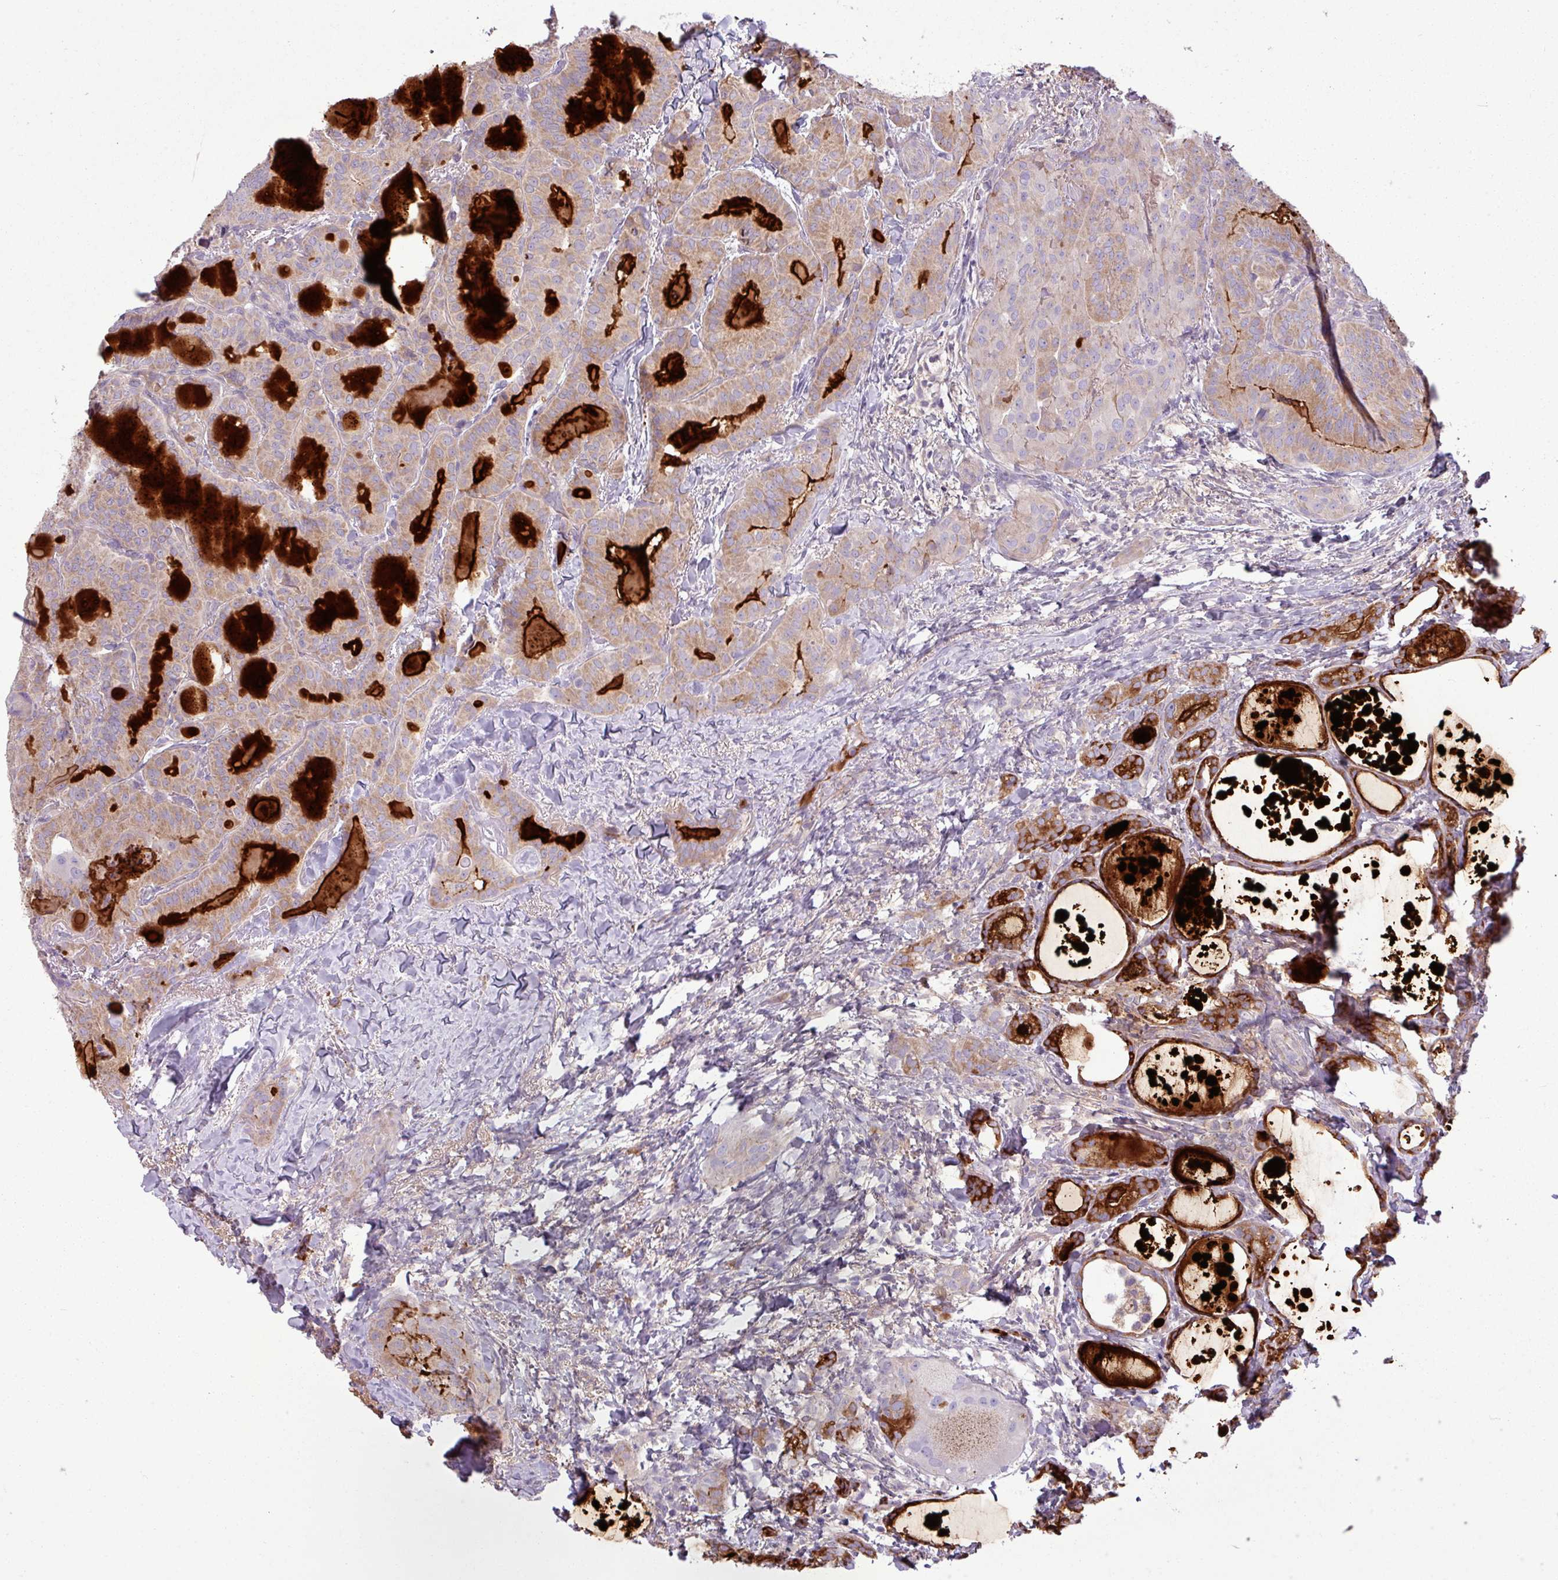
{"staining": {"intensity": "strong", "quantity": "<25%", "location": "cytoplasmic/membranous"}, "tissue": "thyroid cancer", "cell_type": "Tumor cells", "image_type": "cancer", "snomed": [{"axis": "morphology", "description": "Papillary adenocarcinoma, NOS"}, {"axis": "topography", "description": "Thyroid gland"}], "caption": "This photomicrograph demonstrates immunohistochemistry staining of human papillary adenocarcinoma (thyroid), with medium strong cytoplasmic/membranous staining in about <25% of tumor cells.", "gene": "C4B", "patient": {"sex": "female", "age": 68}}